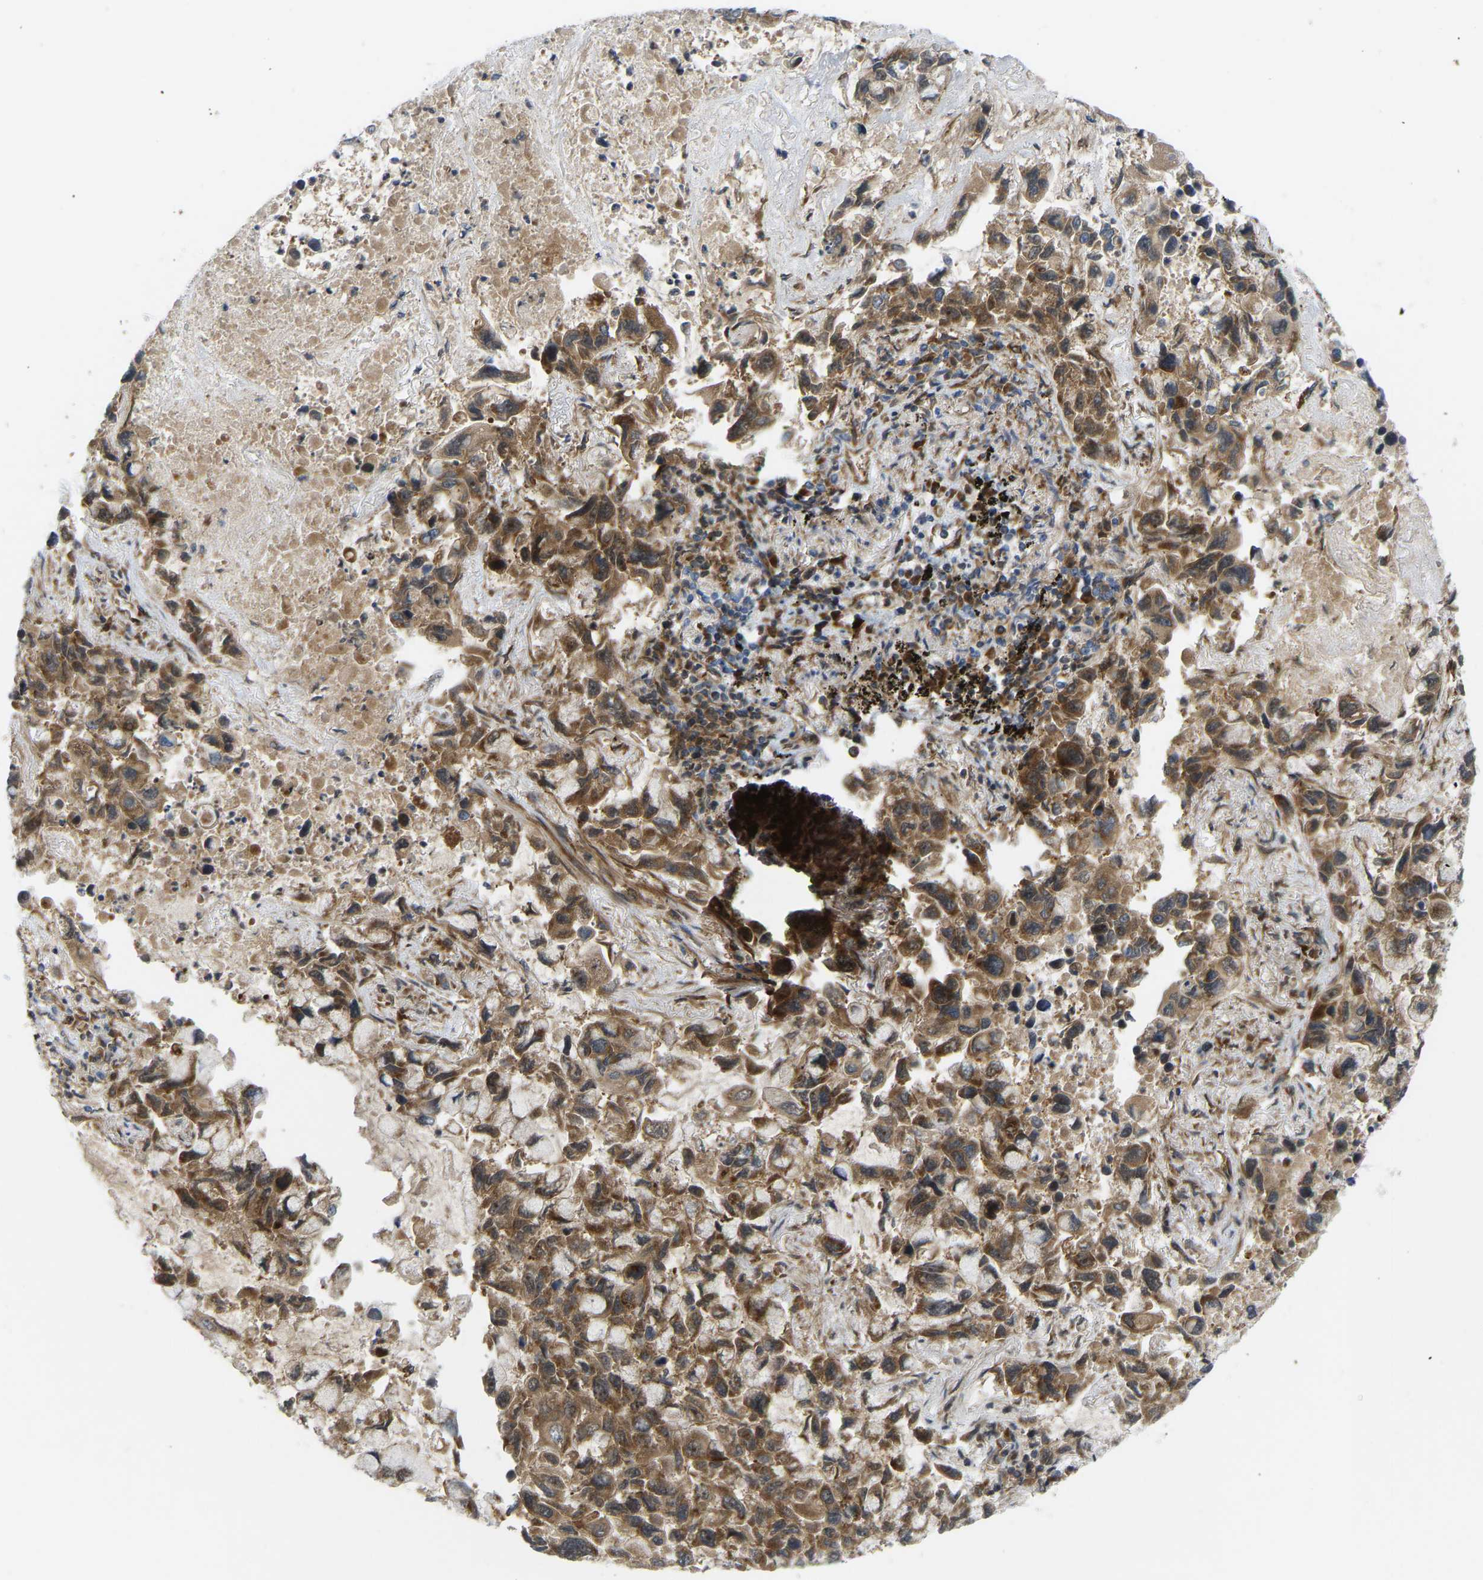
{"staining": {"intensity": "moderate", "quantity": ">75%", "location": "cytoplasmic/membranous"}, "tissue": "lung cancer", "cell_type": "Tumor cells", "image_type": "cancer", "snomed": [{"axis": "morphology", "description": "Adenocarcinoma, NOS"}, {"axis": "topography", "description": "Lung"}], "caption": "Protein expression analysis of adenocarcinoma (lung) reveals moderate cytoplasmic/membranous expression in approximately >75% of tumor cells.", "gene": "PICALM", "patient": {"sex": "male", "age": 64}}